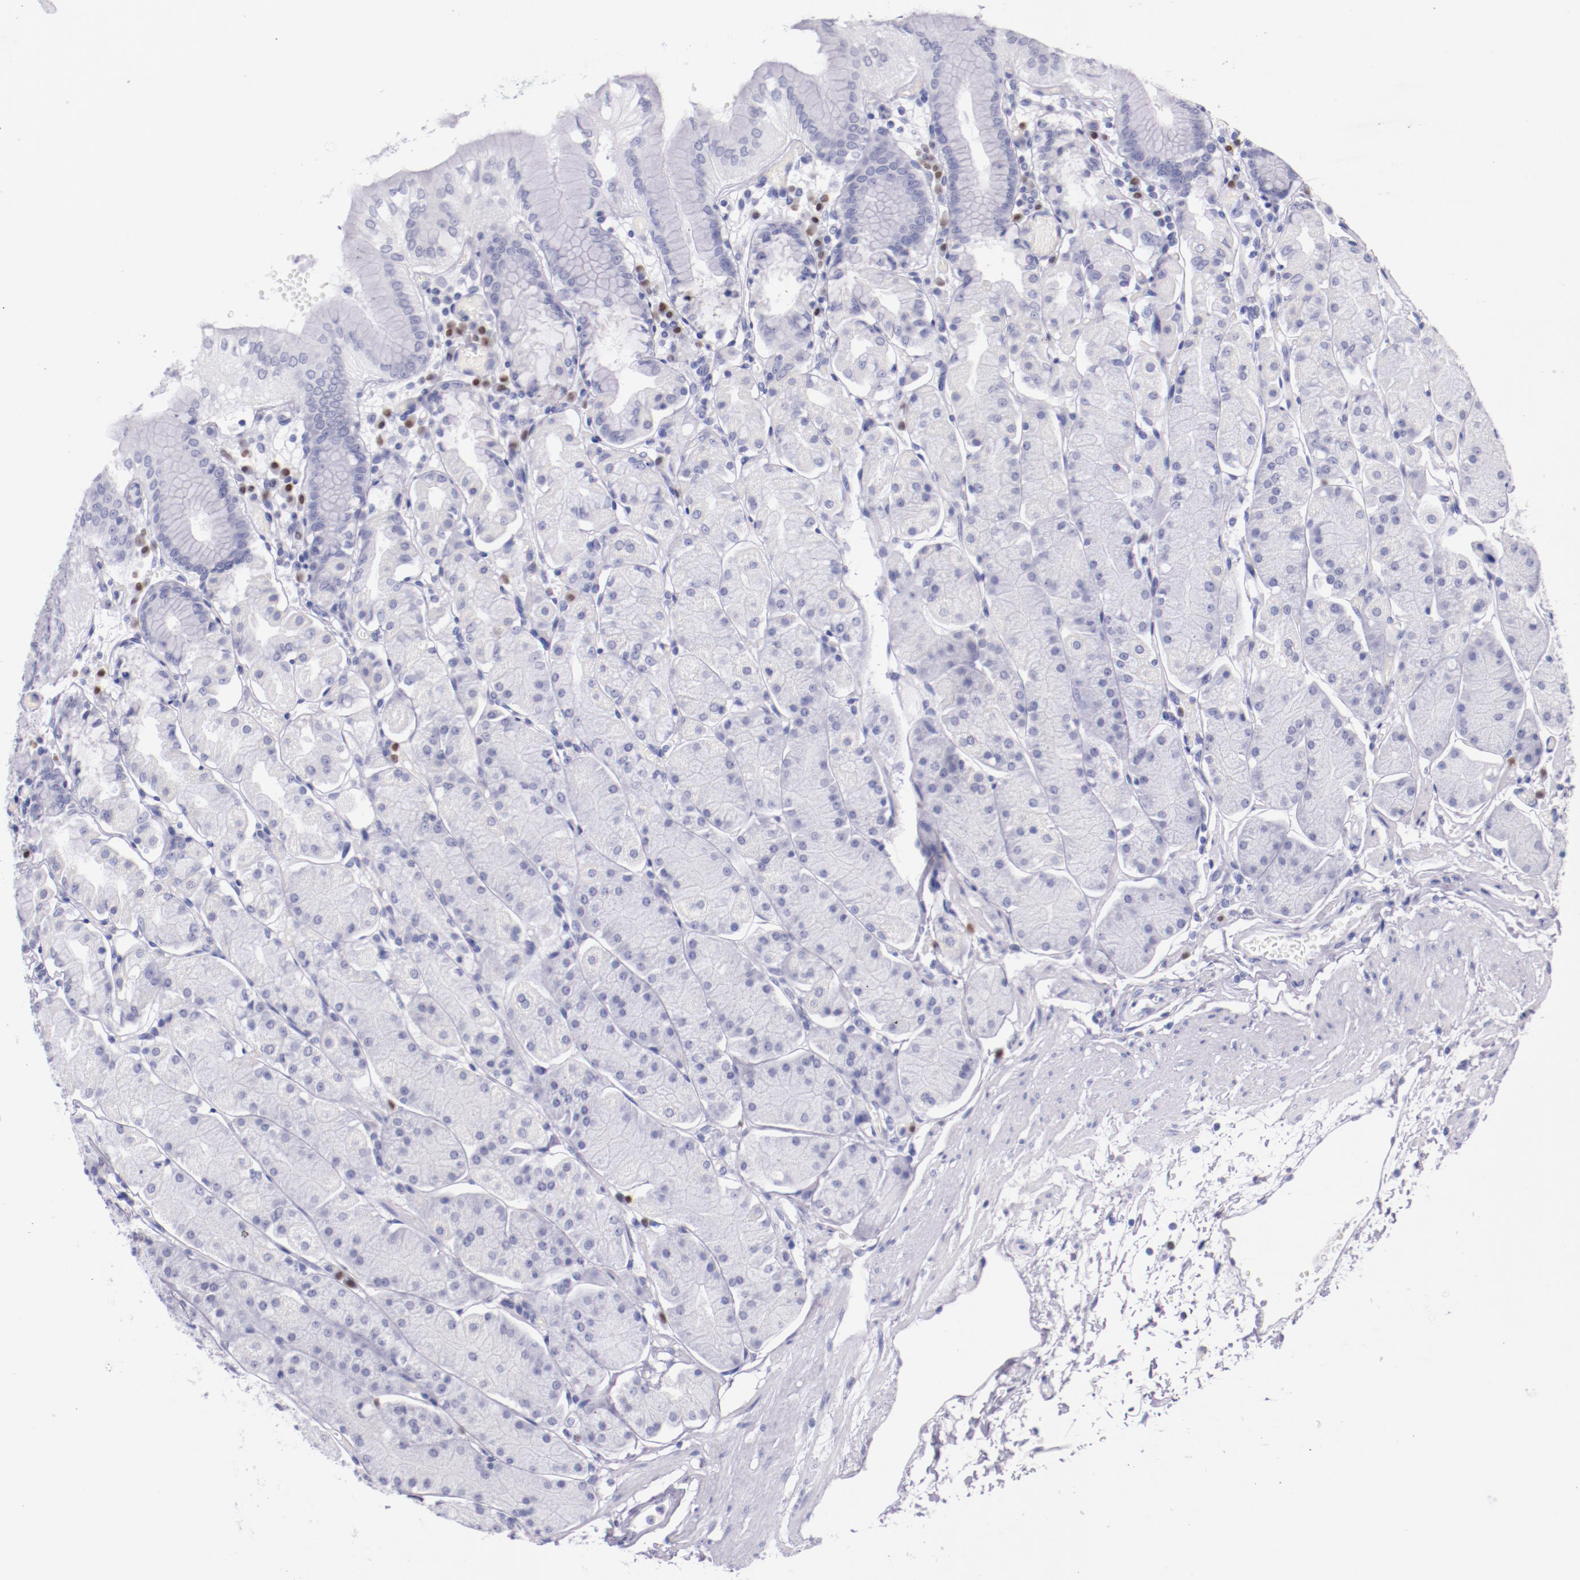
{"staining": {"intensity": "negative", "quantity": "none", "location": "none"}, "tissue": "stomach", "cell_type": "Glandular cells", "image_type": "normal", "snomed": [{"axis": "morphology", "description": "Normal tissue, NOS"}, {"axis": "topography", "description": "Stomach, upper"}, {"axis": "topography", "description": "Stomach"}], "caption": "There is no significant positivity in glandular cells of stomach. The staining is performed using DAB brown chromogen with nuclei counter-stained in using hematoxylin.", "gene": "IRF4", "patient": {"sex": "male", "age": 76}}